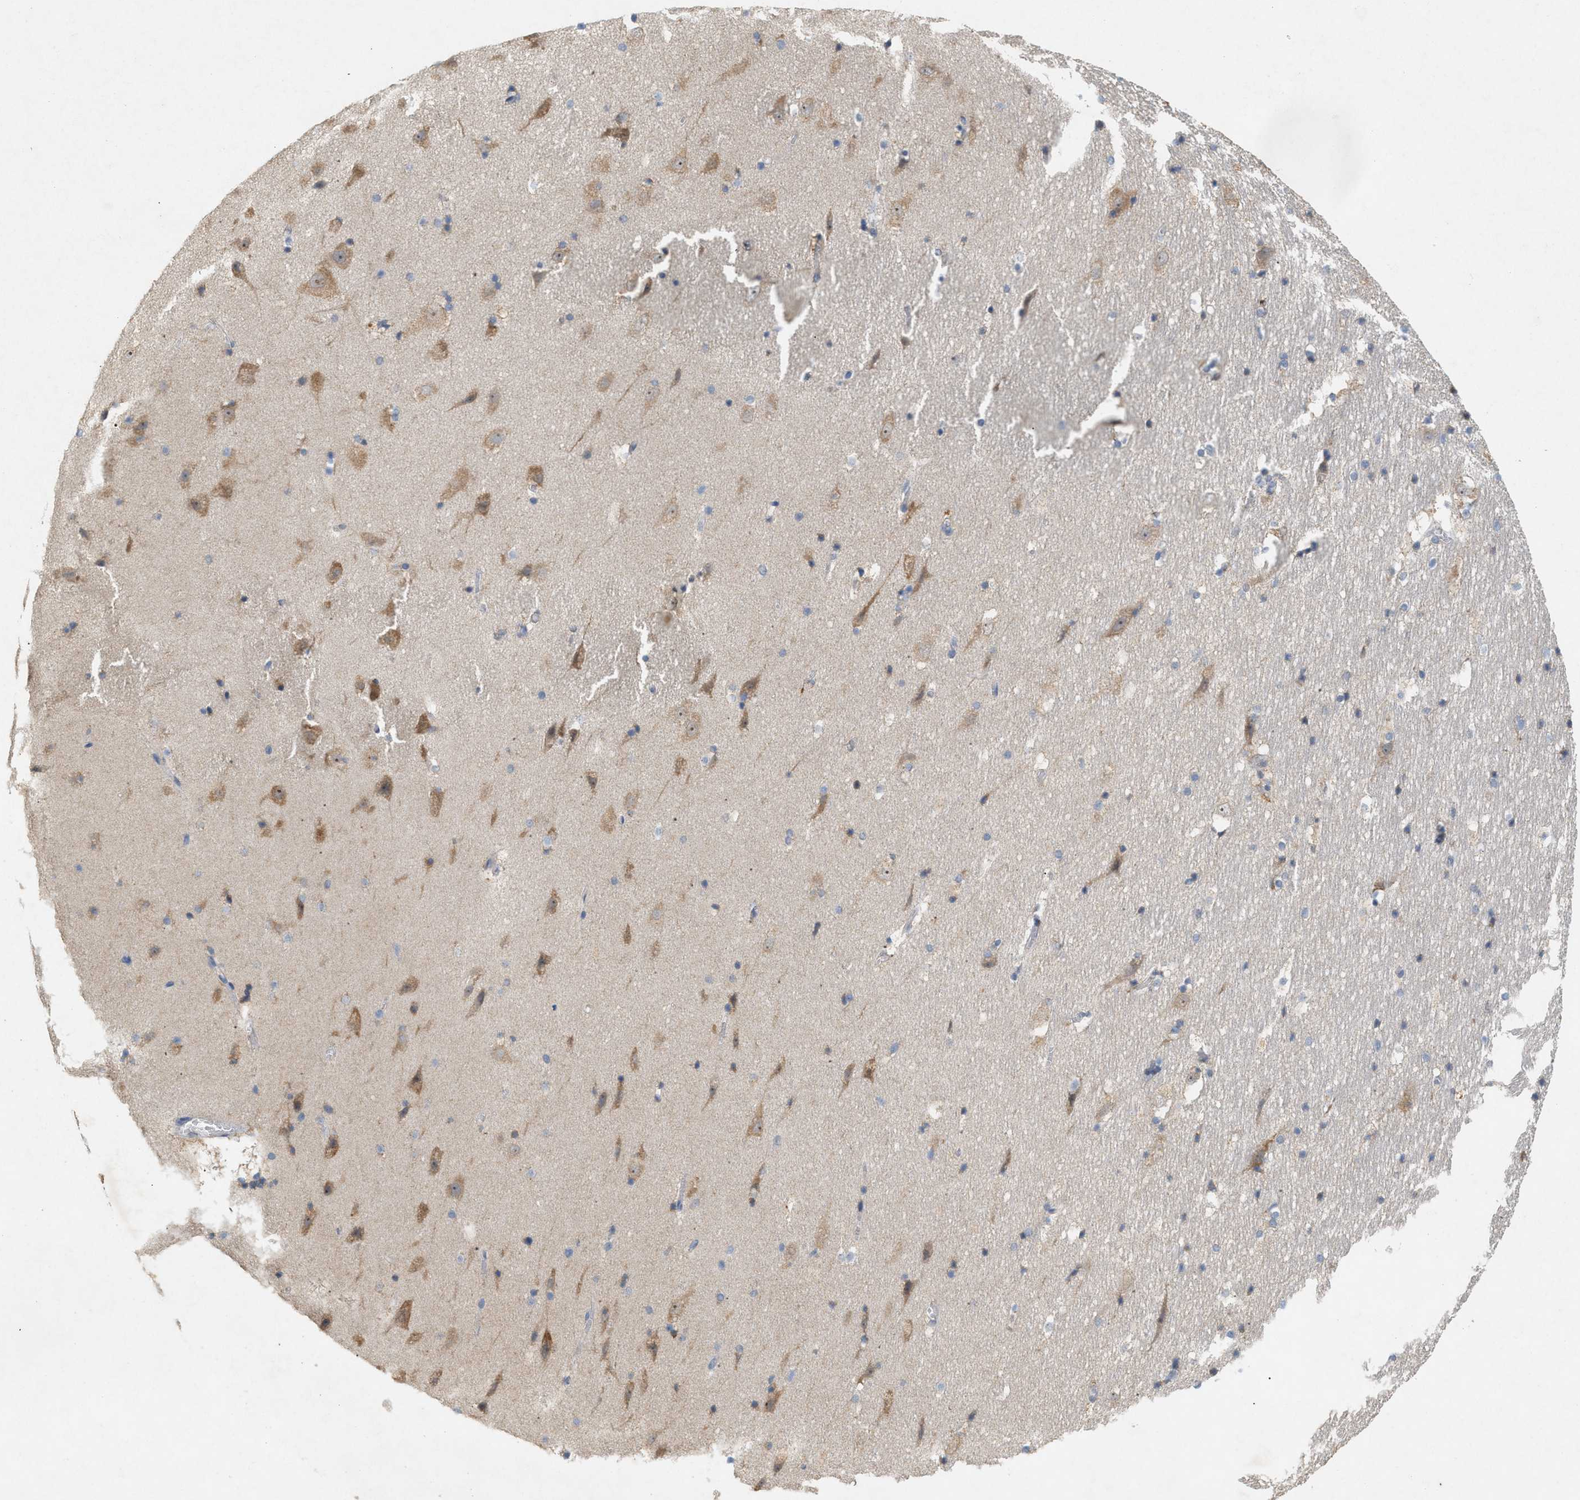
{"staining": {"intensity": "moderate", "quantity": "<25%", "location": "cytoplasmic/membranous"}, "tissue": "hippocampus", "cell_type": "Glial cells", "image_type": "normal", "snomed": [{"axis": "morphology", "description": "Normal tissue, NOS"}, {"axis": "topography", "description": "Hippocampus"}], "caption": "Immunohistochemistry photomicrograph of benign human hippocampus stained for a protein (brown), which reveals low levels of moderate cytoplasmic/membranous positivity in about <25% of glial cells.", "gene": "DCAF7", "patient": {"sex": "male", "age": 45}}